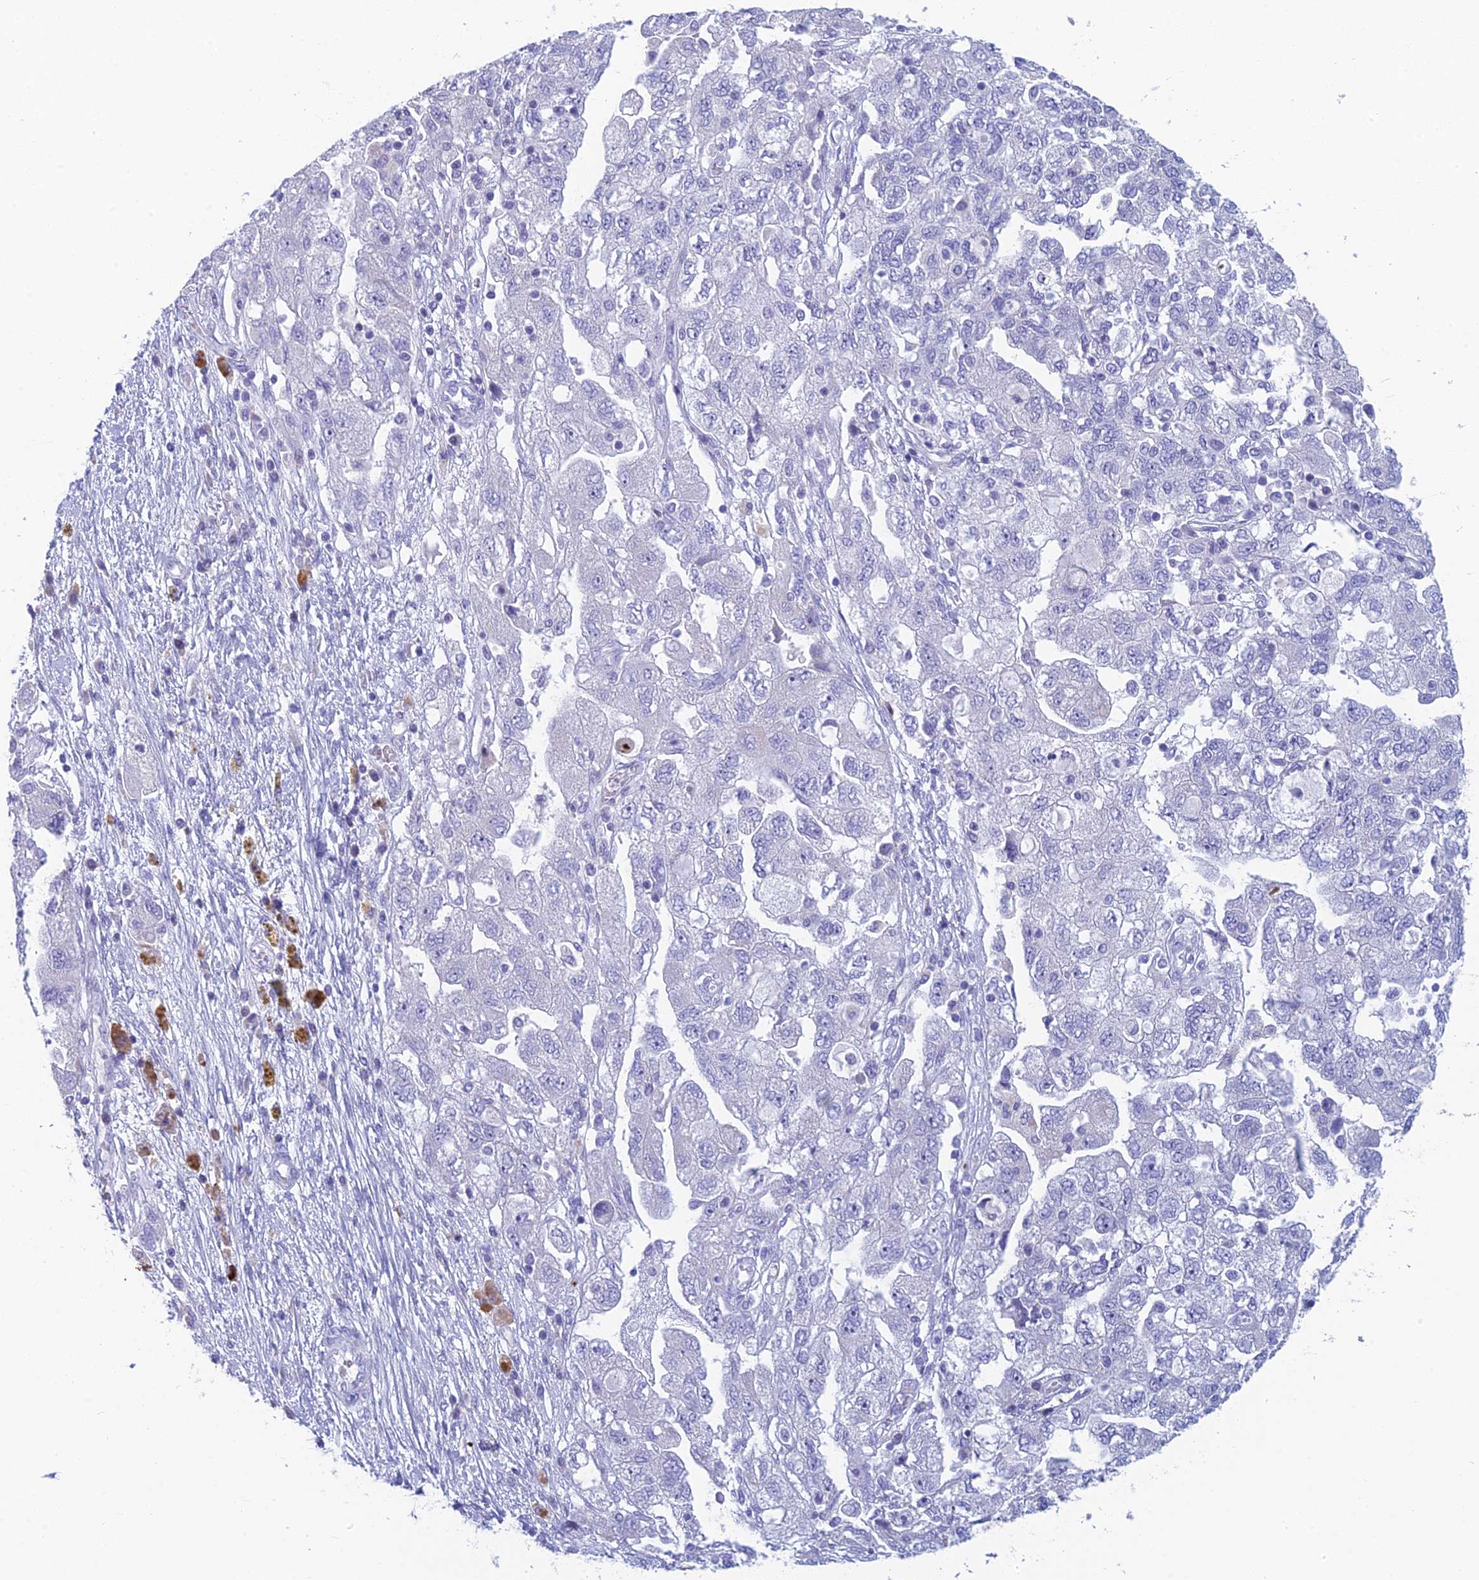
{"staining": {"intensity": "negative", "quantity": "none", "location": "none"}, "tissue": "ovarian cancer", "cell_type": "Tumor cells", "image_type": "cancer", "snomed": [{"axis": "morphology", "description": "Carcinoma, NOS"}, {"axis": "morphology", "description": "Cystadenocarcinoma, serous, NOS"}, {"axis": "topography", "description": "Ovary"}], "caption": "The micrograph demonstrates no significant staining in tumor cells of serous cystadenocarcinoma (ovarian).", "gene": "REXO5", "patient": {"sex": "female", "age": 69}}